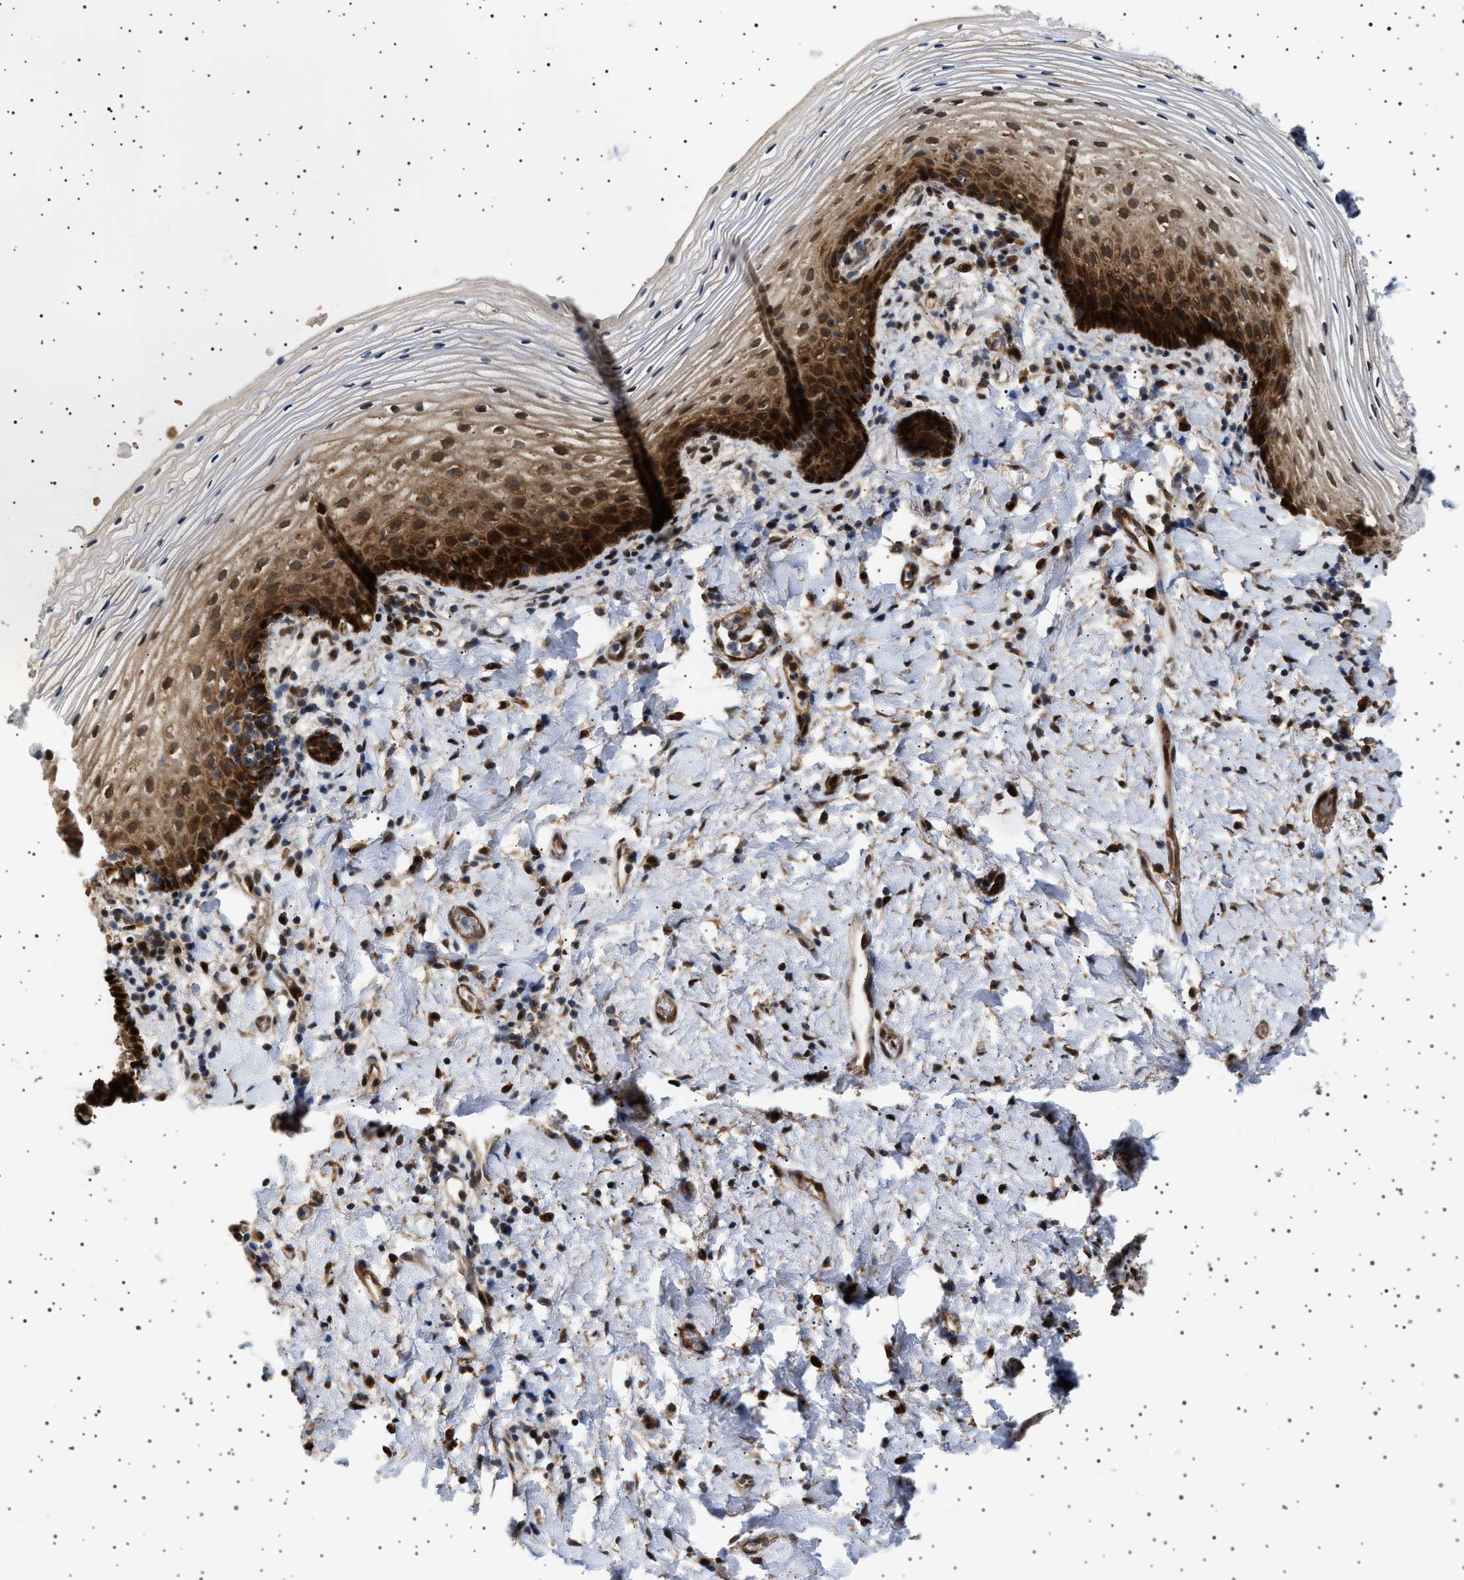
{"staining": {"intensity": "strong", "quantity": "25%-75%", "location": "cytoplasmic/membranous,nuclear"}, "tissue": "vagina", "cell_type": "Squamous epithelial cells", "image_type": "normal", "snomed": [{"axis": "morphology", "description": "Normal tissue, NOS"}, {"axis": "topography", "description": "Vagina"}], "caption": "Squamous epithelial cells demonstrate high levels of strong cytoplasmic/membranous,nuclear positivity in approximately 25%-75% of cells in benign human vagina.", "gene": "BAG3", "patient": {"sex": "female", "age": 60}}